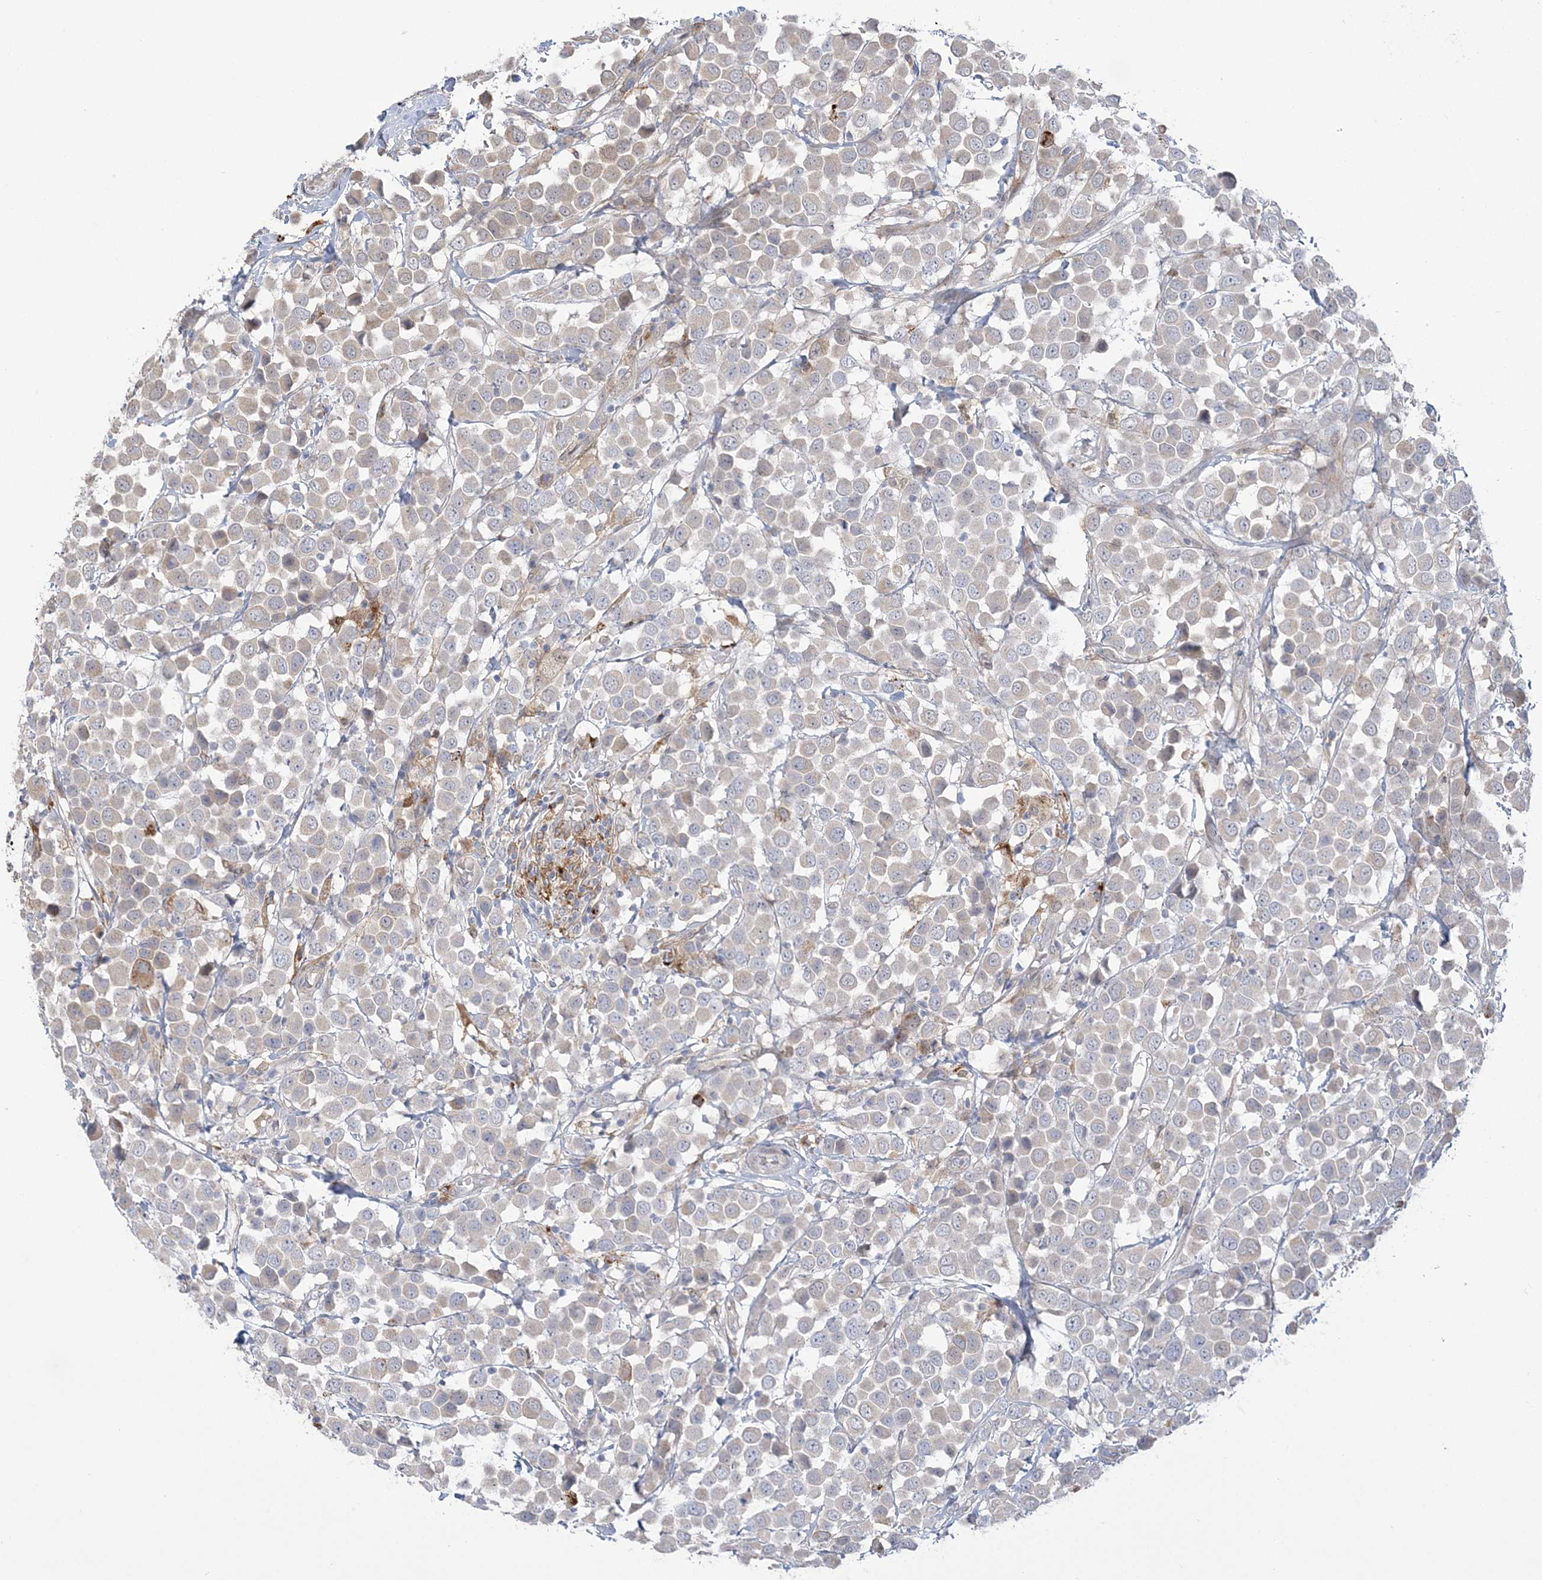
{"staining": {"intensity": "weak", "quantity": "<25%", "location": "cytoplasmic/membranous"}, "tissue": "breast cancer", "cell_type": "Tumor cells", "image_type": "cancer", "snomed": [{"axis": "morphology", "description": "Duct carcinoma"}, {"axis": "topography", "description": "Breast"}], "caption": "Tumor cells are negative for protein expression in human breast cancer (invasive ductal carcinoma).", "gene": "HAAO", "patient": {"sex": "female", "age": 61}}